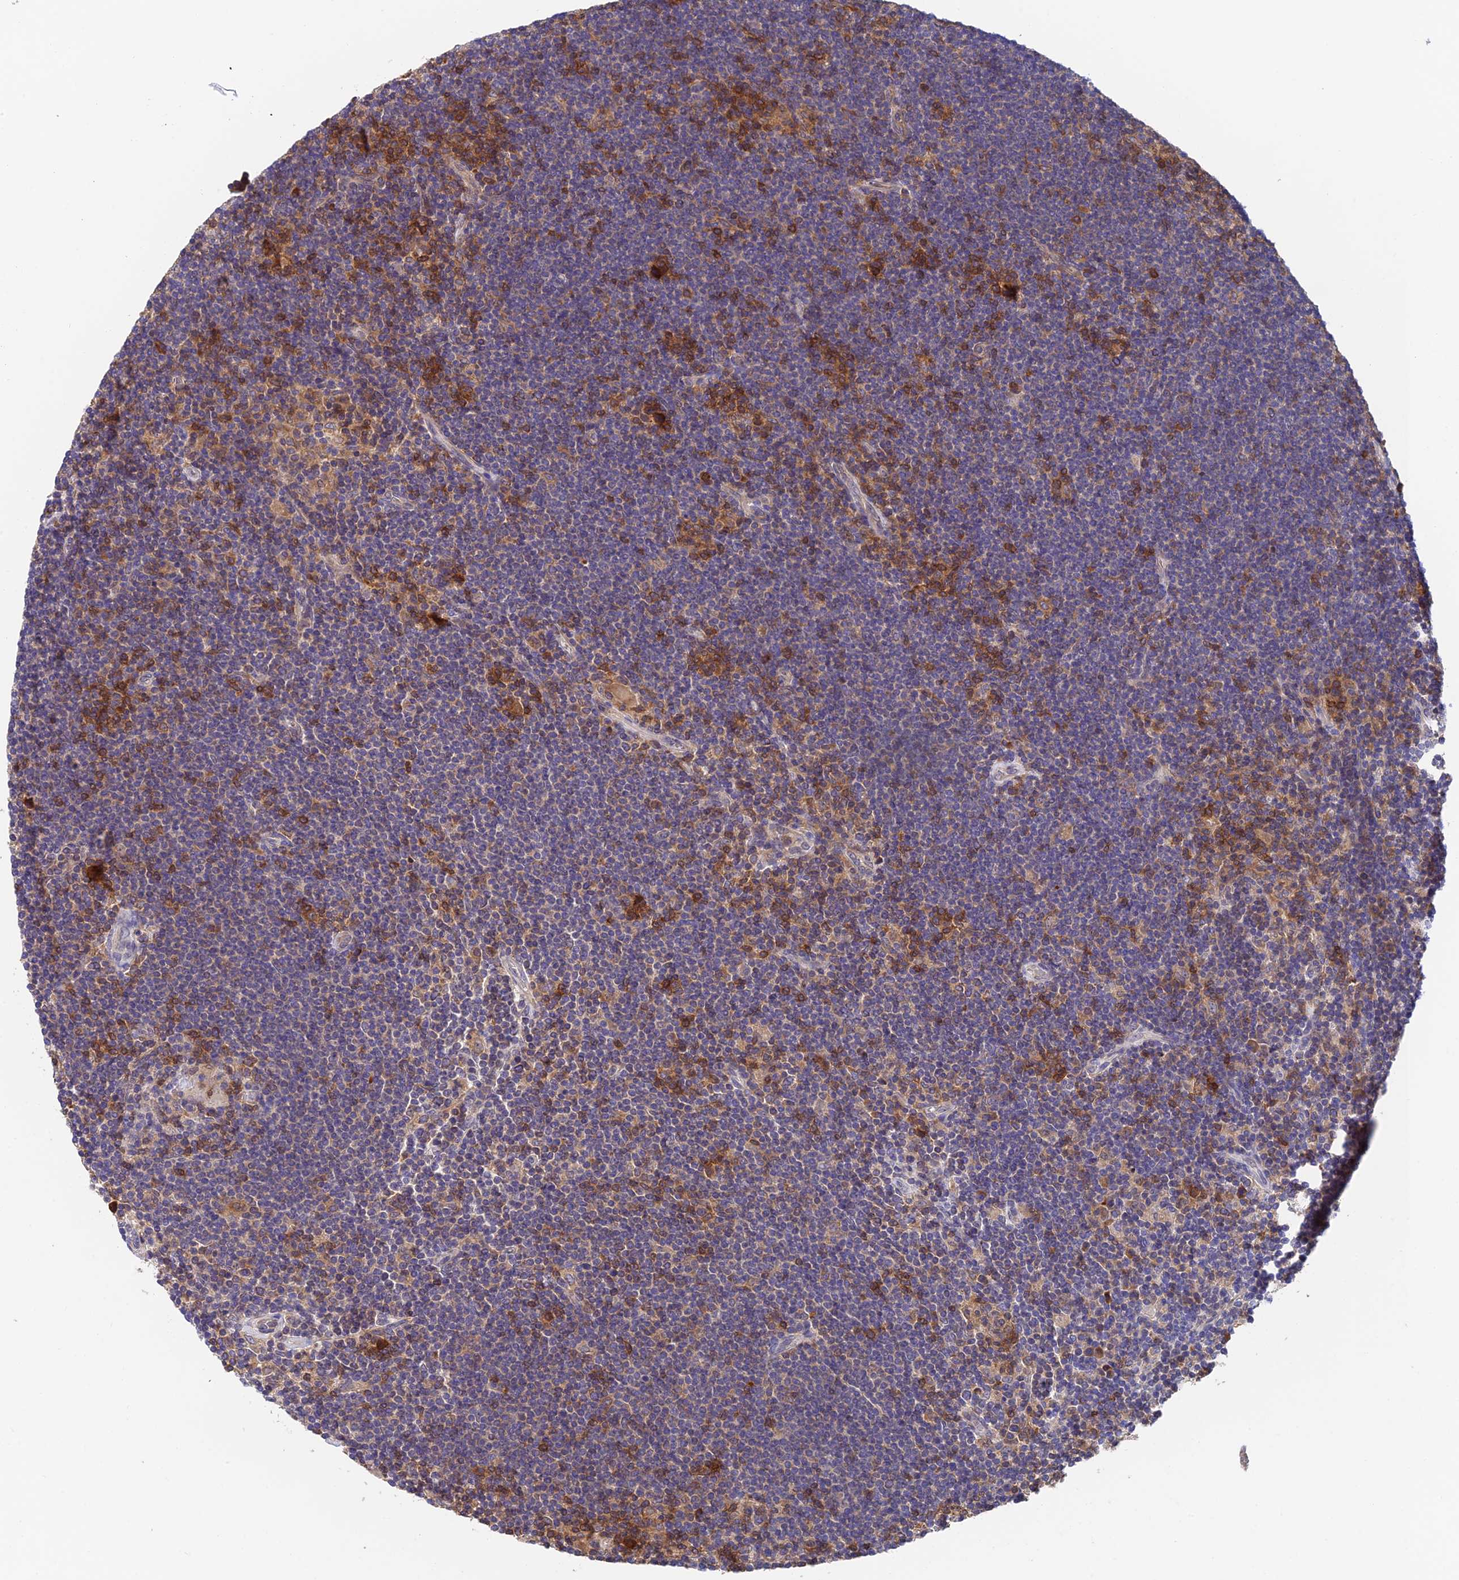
{"staining": {"intensity": "moderate", "quantity": "25%-75%", "location": "cytoplasmic/membranous"}, "tissue": "lymphoma", "cell_type": "Tumor cells", "image_type": "cancer", "snomed": [{"axis": "morphology", "description": "Hodgkin's disease, NOS"}, {"axis": "topography", "description": "Lymph node"}], "caption": "About 25%-75% of tumor cells in human lymphoma show moderate cytoplasmic/membranous protein staining as visualized by brown immunohistochemical staining.", "gene": "IPO5", "patient": {"sex": "female", "age": 57}}